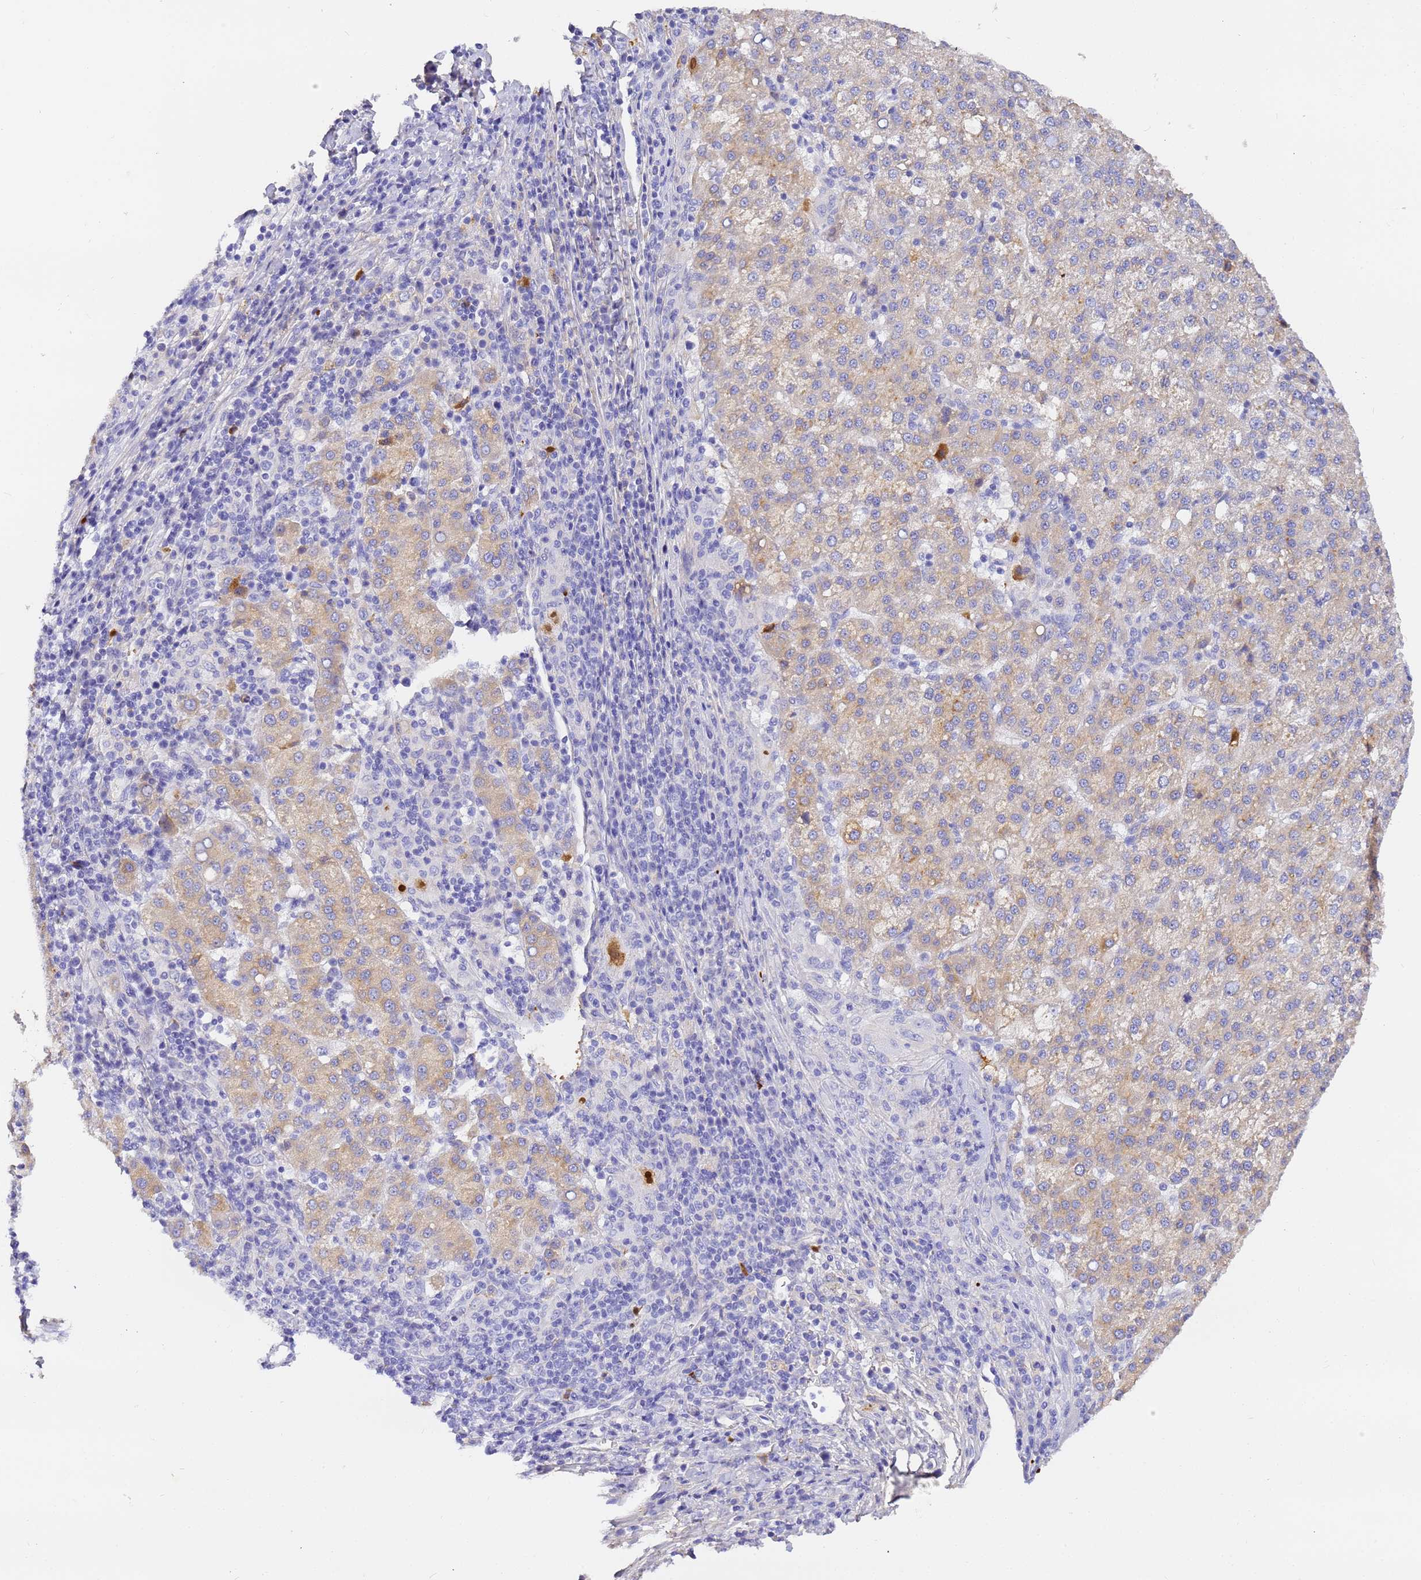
{"staining": {"intensity": "weak", "quantity": ">75%", "location": "cytoplasmic/membranous"}, "tissue": "liver cancer", "cell_type": "Tumor cells", "image_type": "cancer", "snomed": [{"axis": "morphology", "description": "Carcinoma, Hepatocellular, NOS"}, {"axis": "topography", "description": "Liver"}], "caption": "There is low levels of weak cytoplasmic/membranous positivity in tumor cells of liver cancer, as demonstrated by immunohistochemical staining (brown color).", "gene": "CFHR2", "patient": {"sex": "female", "age": 58}}